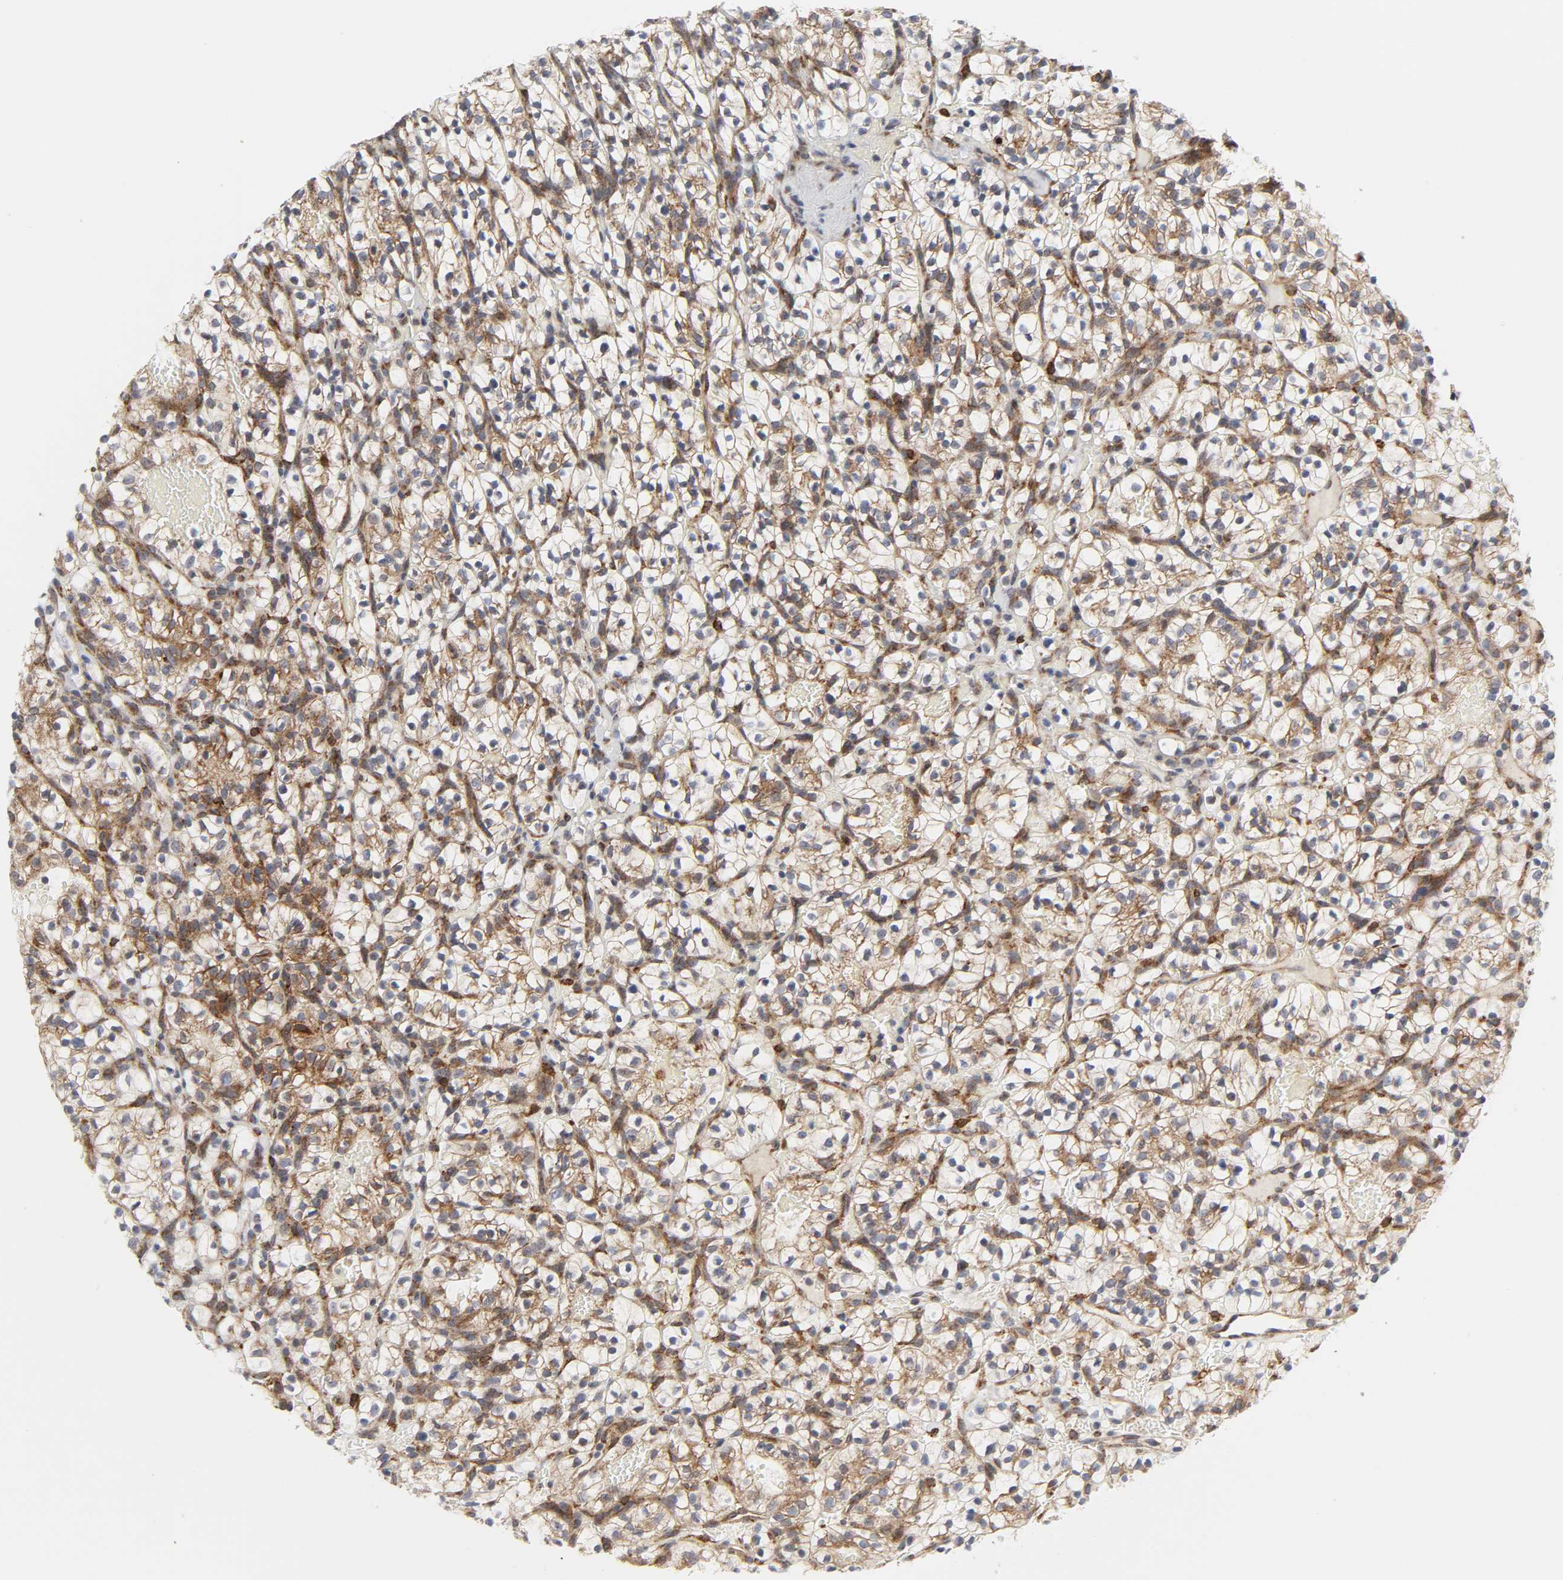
{"staining": {"intensity": "moderate", "quantity": "25%-75%", "location": "cytoplasmic/membranous"}, "tissue": "renal cancer", "cell_type": "Tumor cells", "image_type": "cancer", "snomed": [{"axis": "morphology", "description": "Adenocarcinoma, NOS"}, {"axis": "topography", "description": "Kidney"}], "caption": "DAB (3,3'-diaminobenzidine) immunohistochemical staining of human renal cancer (adenocarcinoma) reveals moderate cytoplasmic/membranous protein staining in approximately 25%-75% of tumor cells.", "gene": "BAX", "patient": {"sex": "female", "age": 57}}